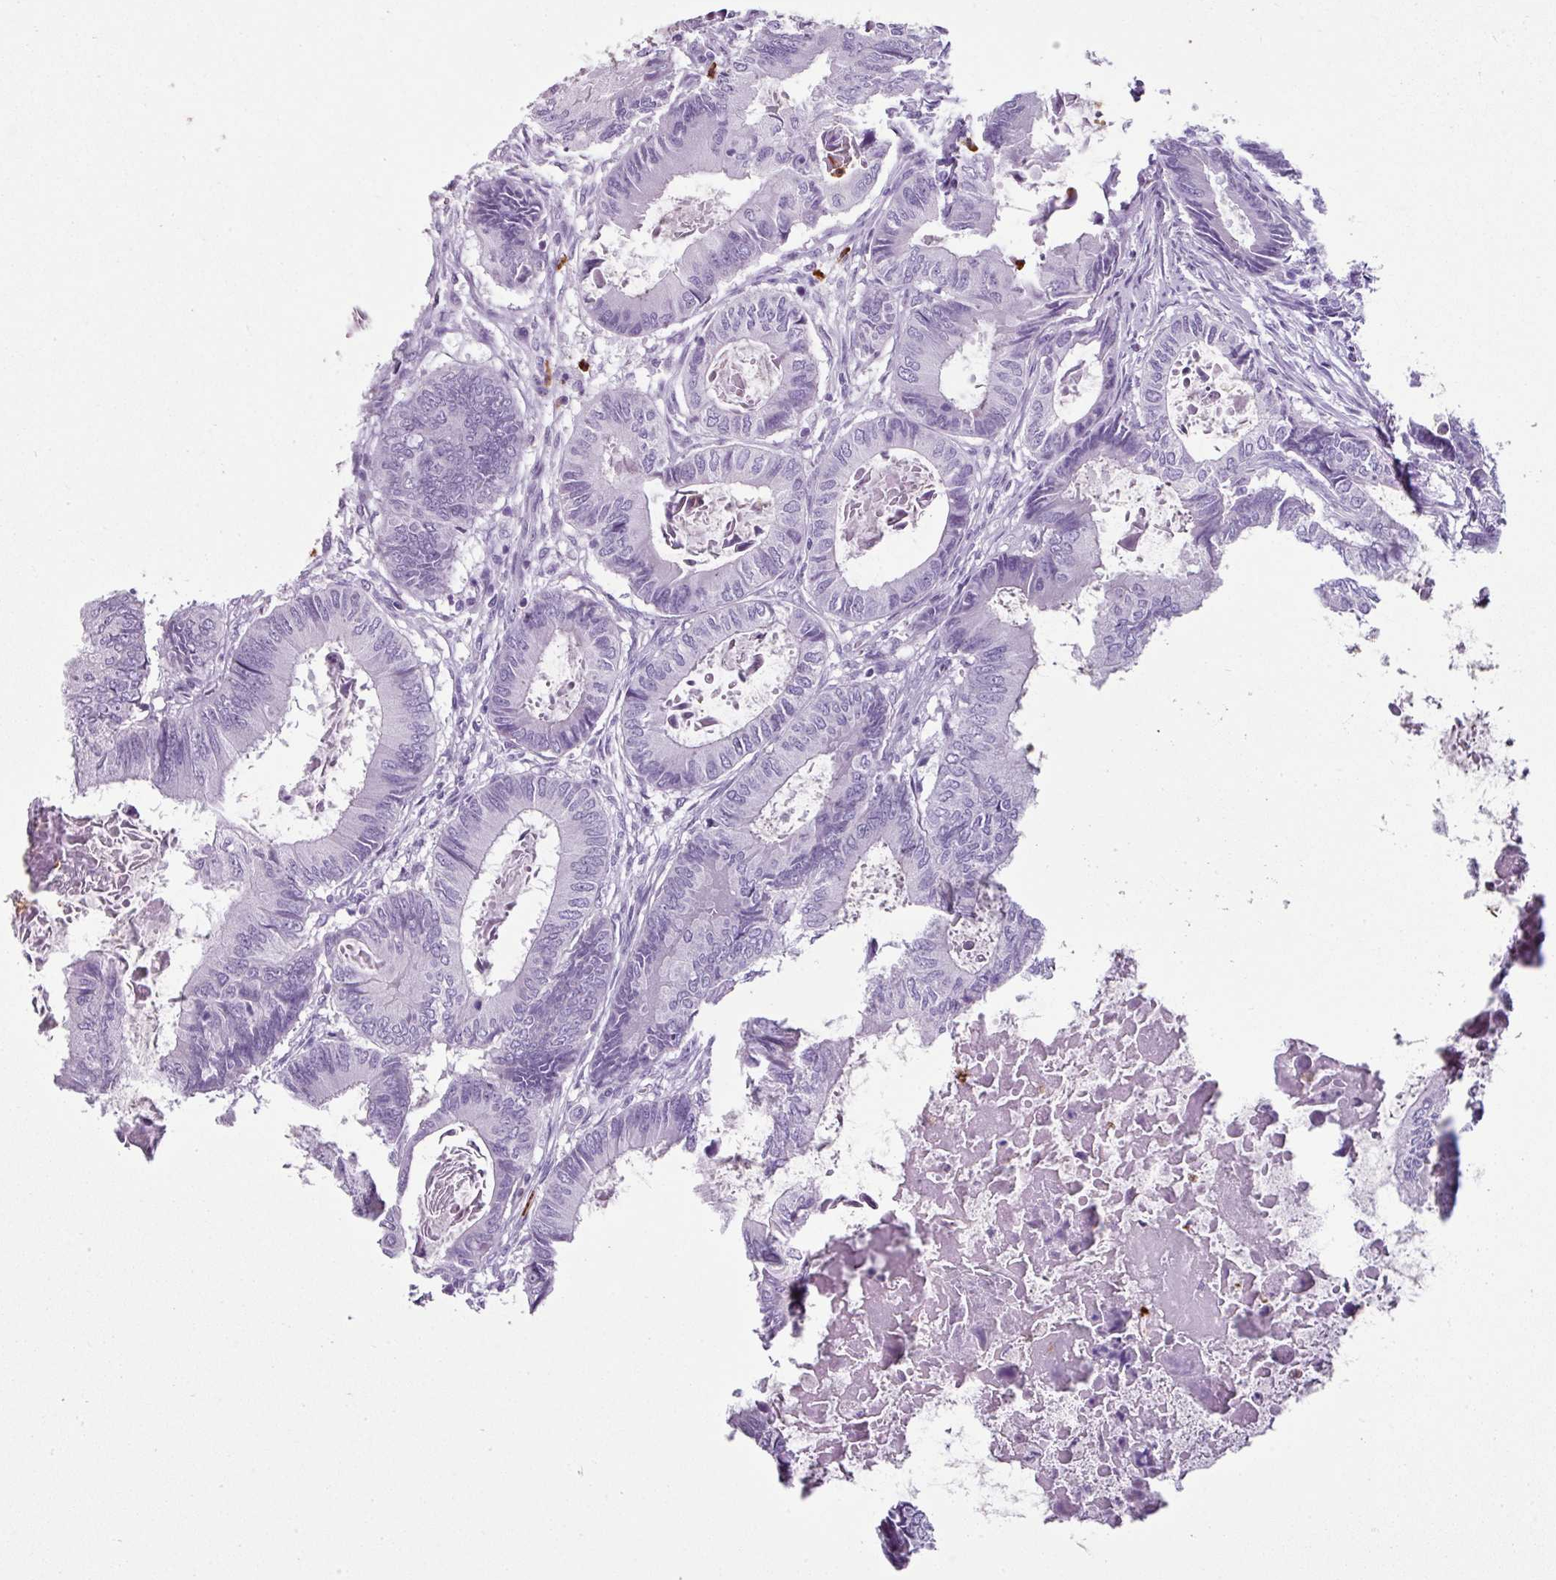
{"staining": {"intensity": "negative", "quantity": "none", "location": "none"}, "tissue": "colorectal cancer", "cell_type": "Tumor cells", "image_type": "cancer", "snomed": [{"axis": "morphology", "description": "Adenocarcinoma, NOS"}, {"axis": "topography", "description": "Colon"}], "caption": "There is no significant positivity in tumor cells of colorectal cancer (adenocarcinoma).", "gene": "CTSG", "patient": {"sex": "male", "age": 85}}